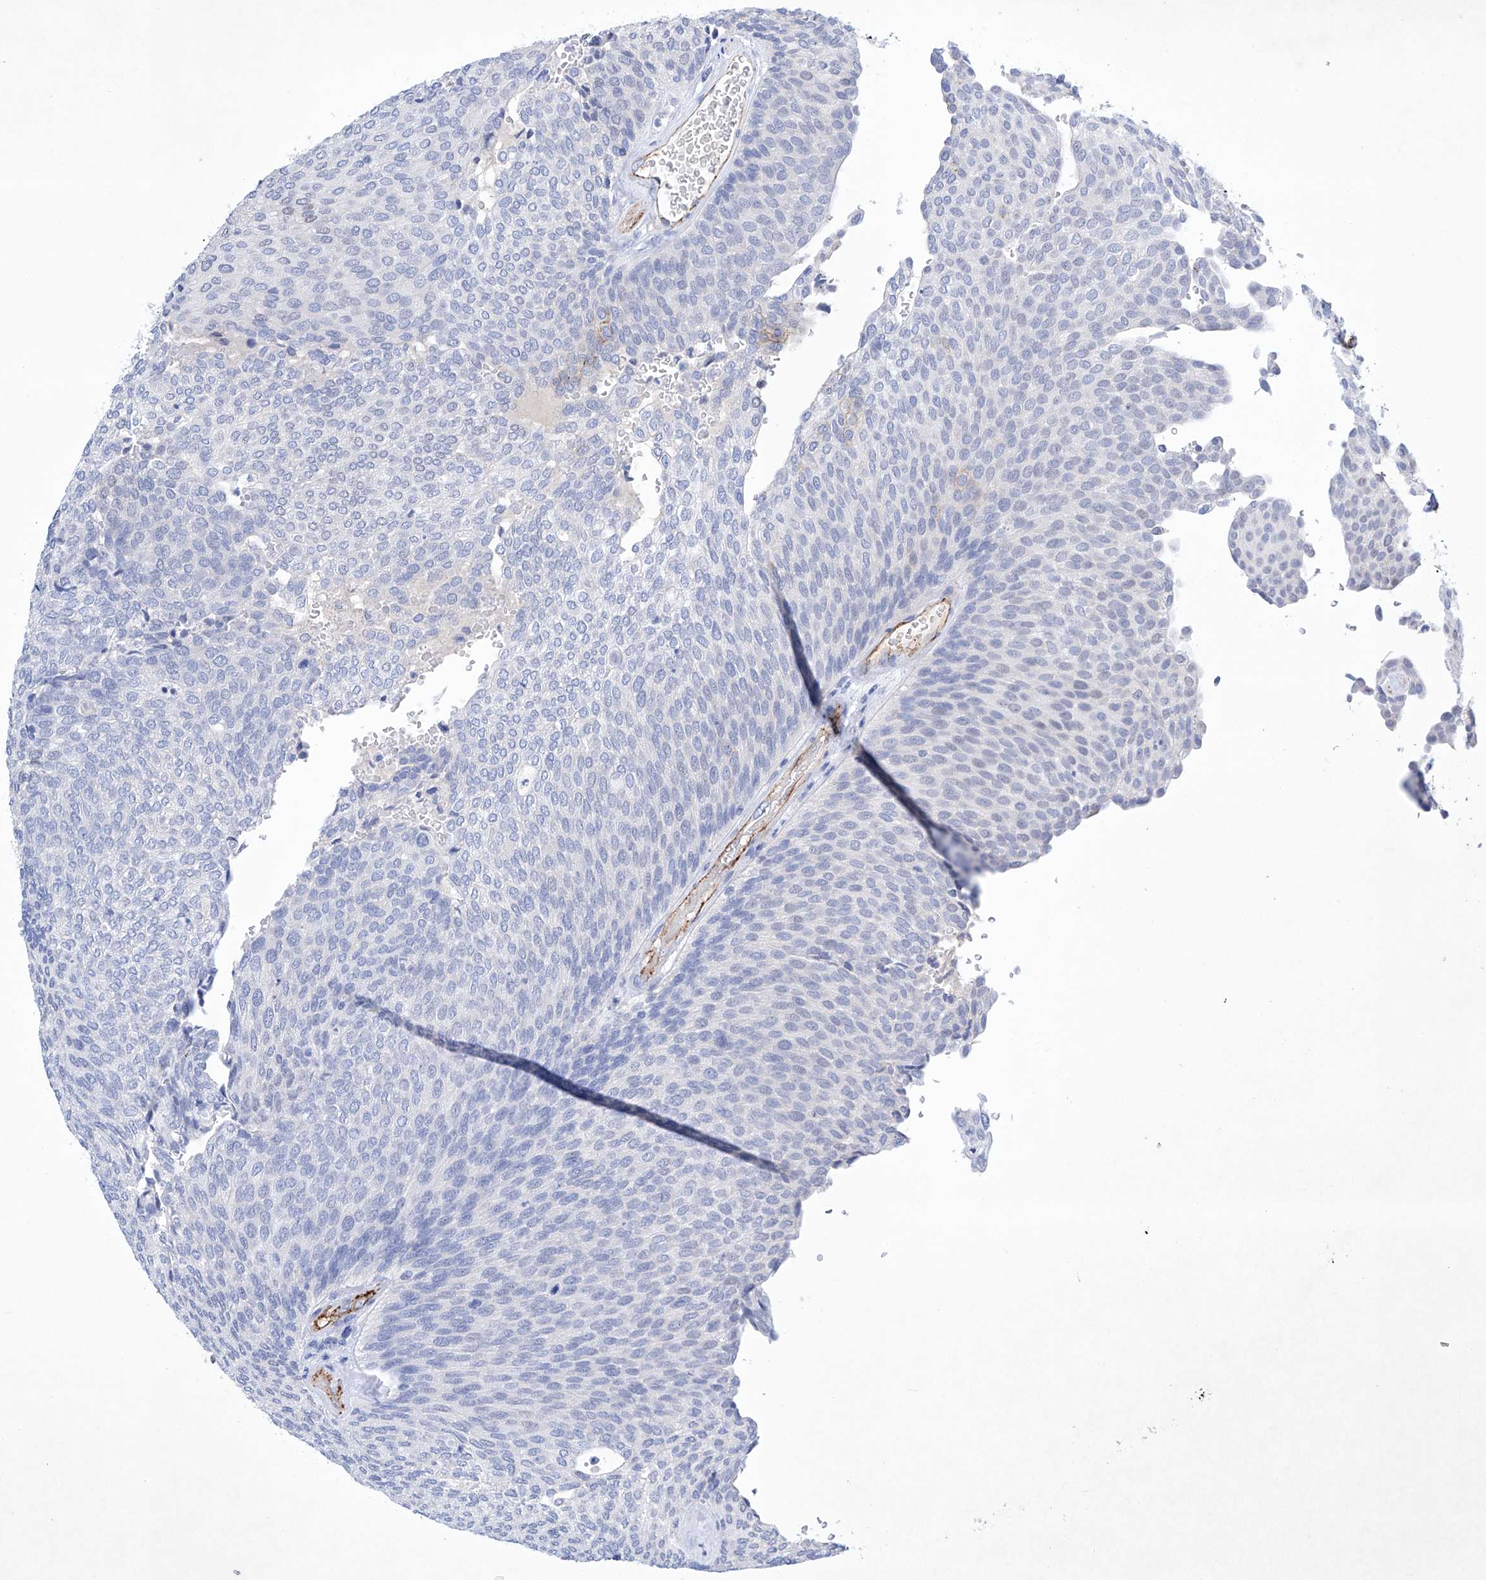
{"staining": {"intensity": "negative", "quantity": "none", "location": "none"}, "tissue": "urothelial cancer", "cell_type": "Tumor cells", "image_type": "cancer", "snomed": [{"axis": "morphology", "description": "Urothelial carcinoma, Low grade"}, {"axis": "topography", "description": "Urinary bladder"}], "caption": "Human urothelial carcinoma (low-grade) stained for a protein using IHC demonstrates no expression in tumor cells.", "gene": "ETV7", "patient": {"sex": "female", "age": 79}}